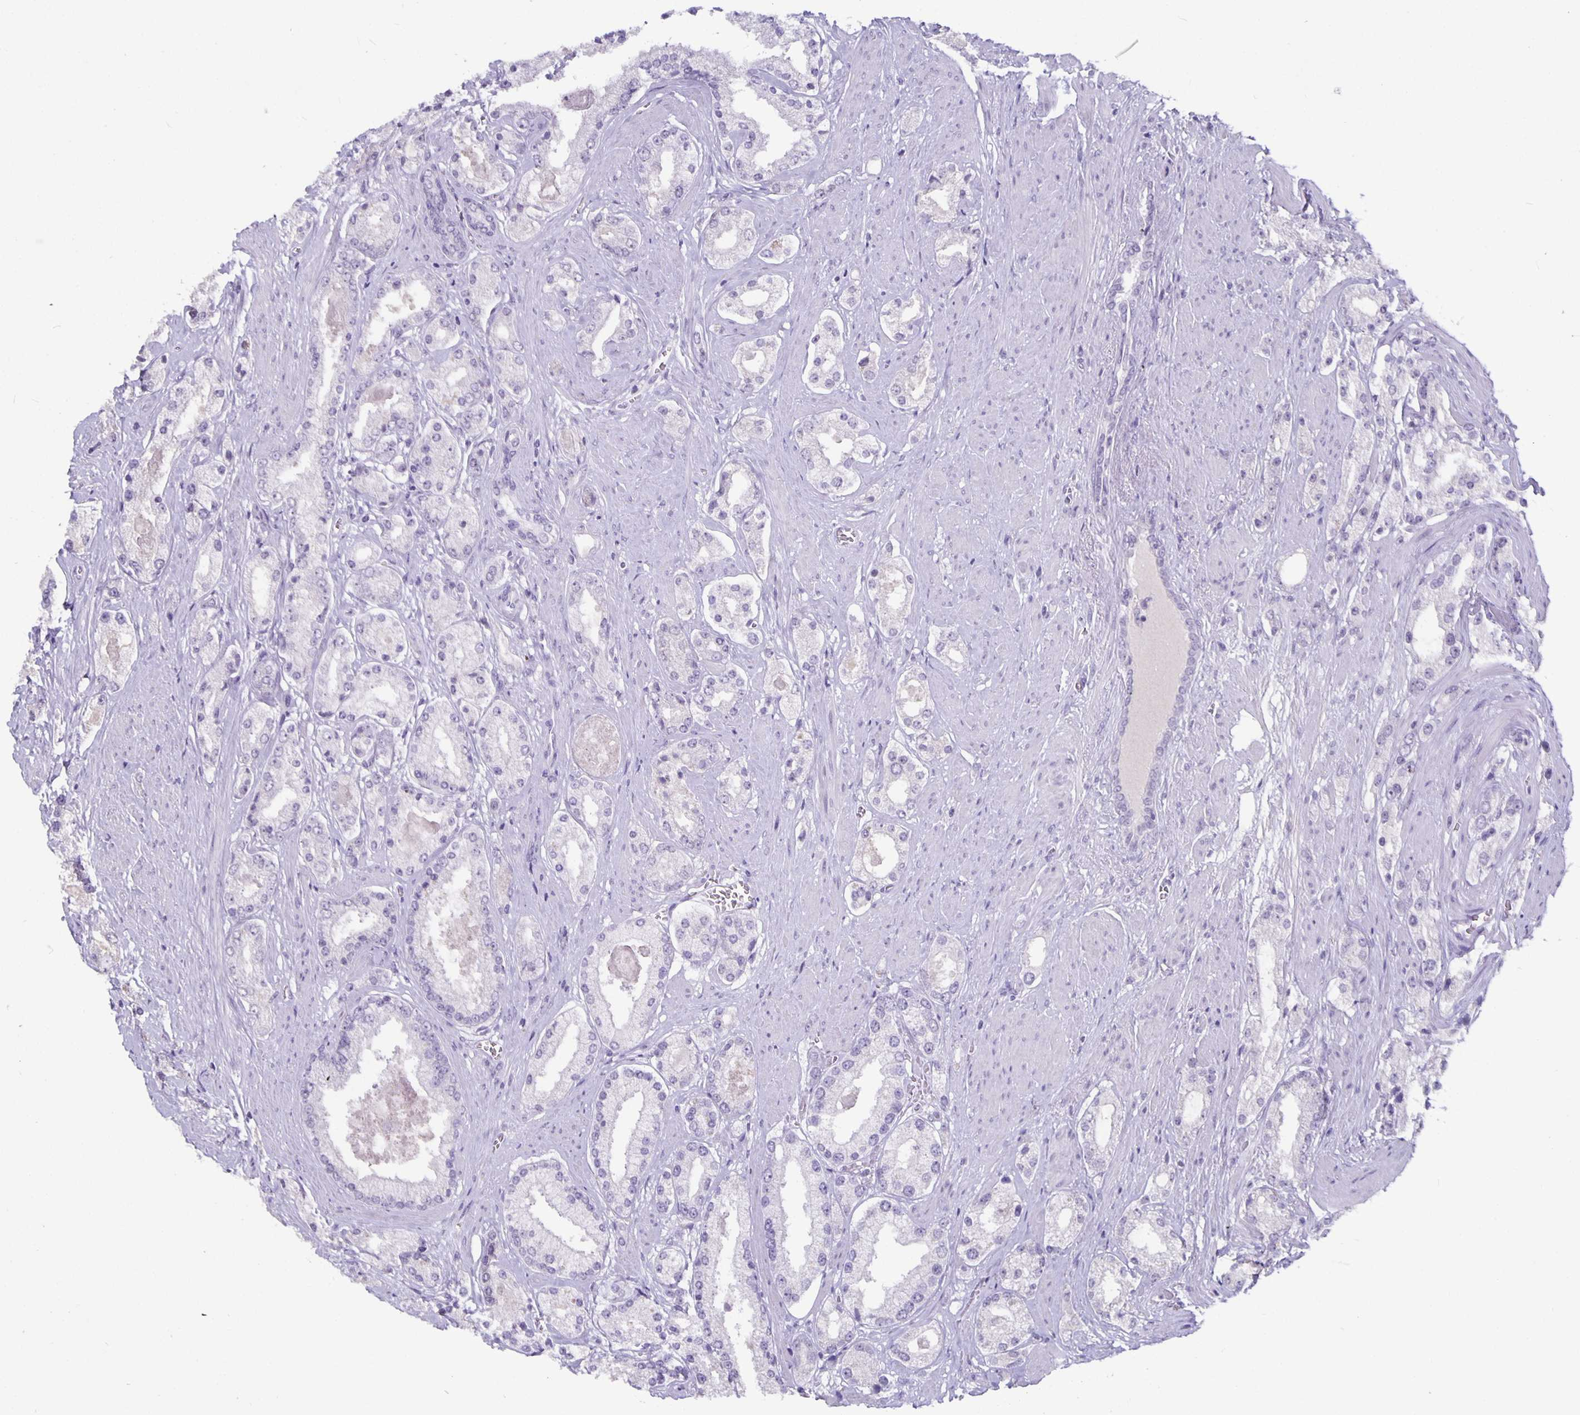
{"staining": {"intensity": "negative", "quantity": "none", "location": "none"}, "tissue": "prostate cancer", "cell_type": "Tumor cells", "image_type": "cancer", "snomed": [{"axis": "morphology", "description": "Adenocarcinoma, High grade"}, {"axis": "topography", "description": "Prostate"}], "caption": "A histopathology image of human prostate cancer (adenocarcinoma (high-grade)) is negative for staining in tumor cells.", "gene": "OLIG2", "patient": {"sex": "male", "age": 67}}